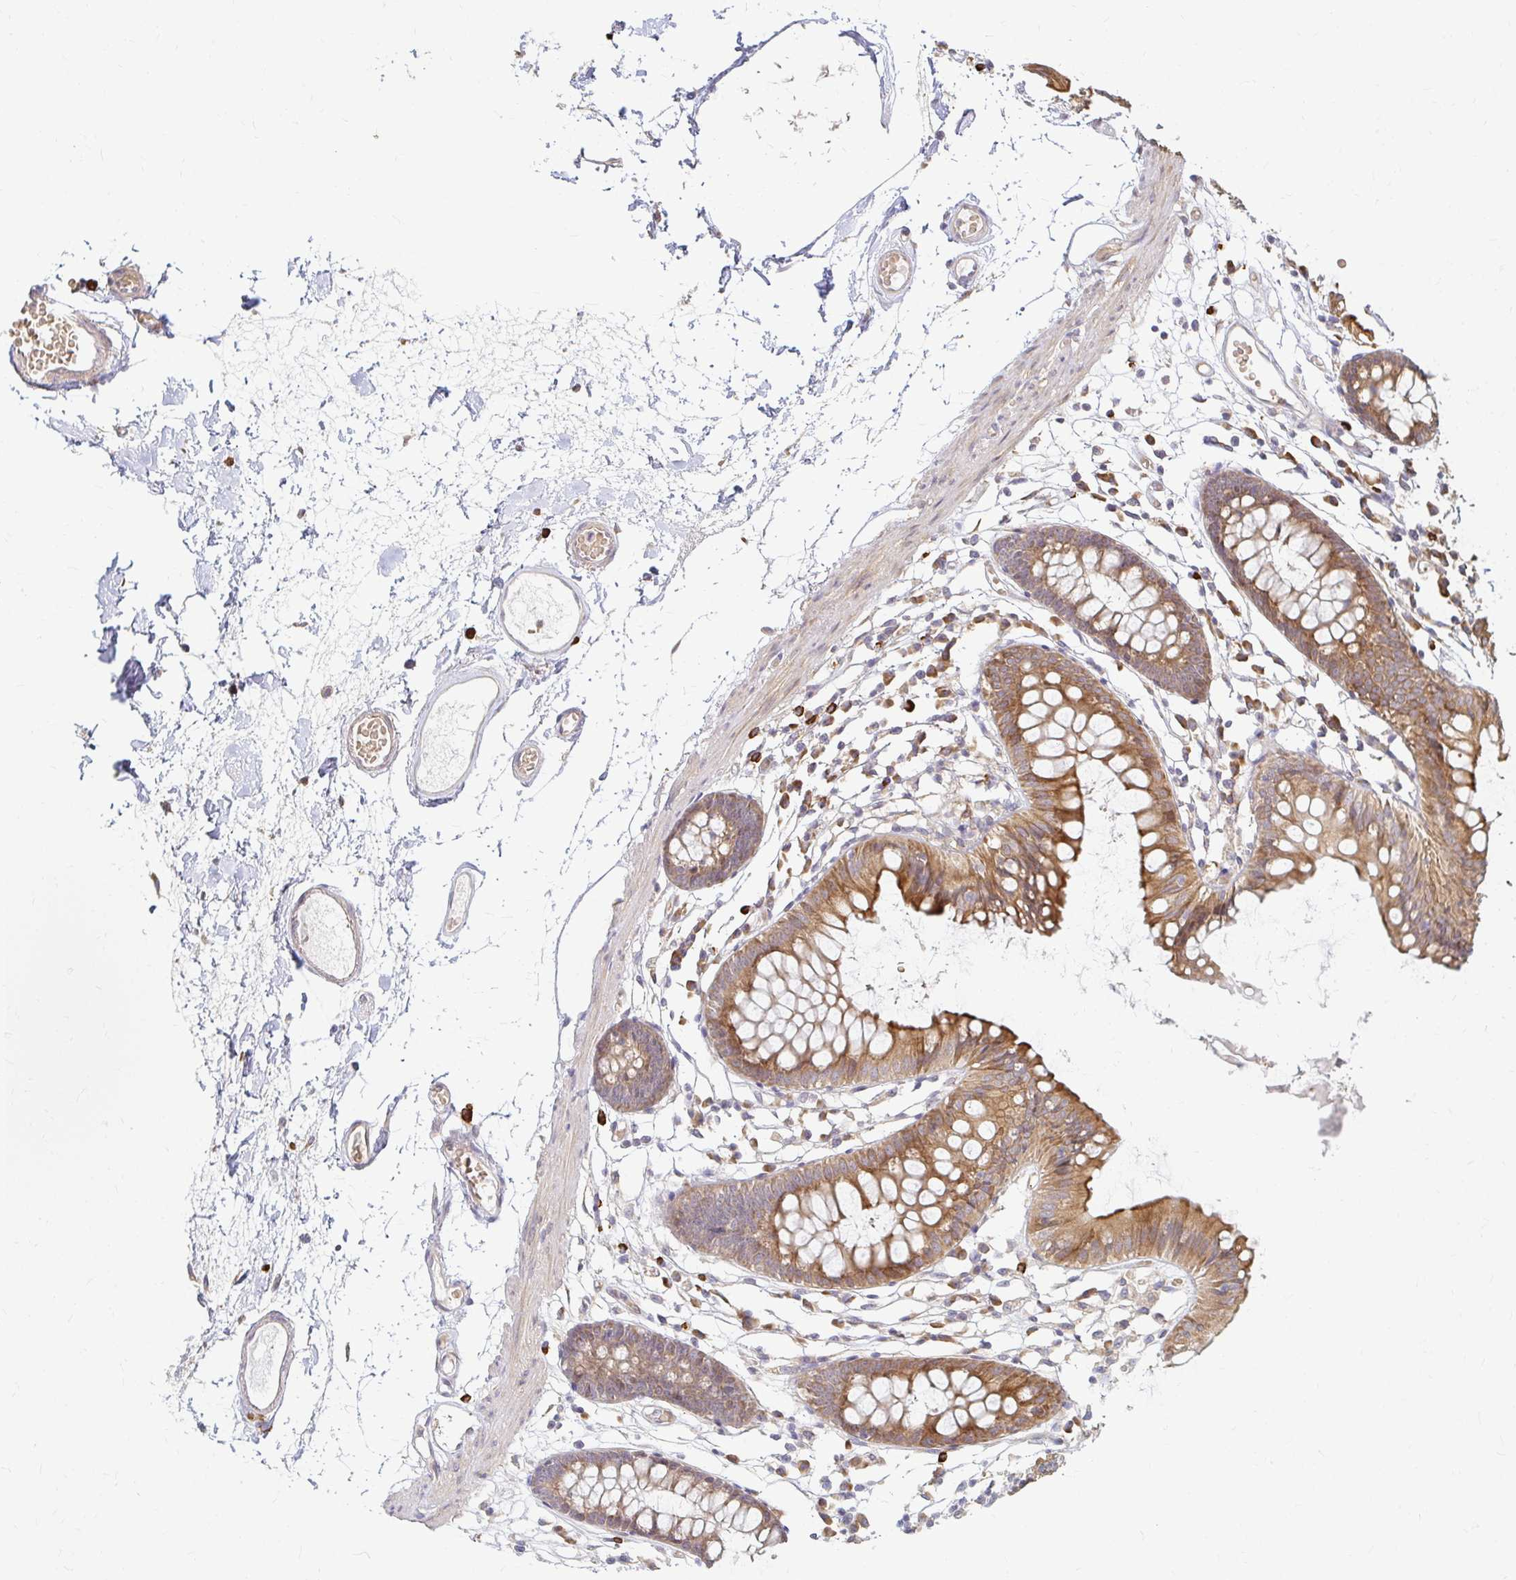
{"staining": {"intensity": "weak", "quantity": "25%-75%", "location": "cytoplasmic/membranous"}, "tissue": "colon", "cell_type": "Endothelial cells", "image_type": "normal", "snomed": [{"axis": "morphology", "description": "Normal tissue, NOS"}, {"axis": "topography", "description": "Colon"}], "caption": "Immunohistochemical staining of unremarkable human colon demonstrates weak cytoplasmic/membranous protein expression in about 25%-75% of endothelial cells. (IHC, brightfield microscopy, high magnification).", "gene": "CAST", "patient": {"sex": "female", "age": 84}}